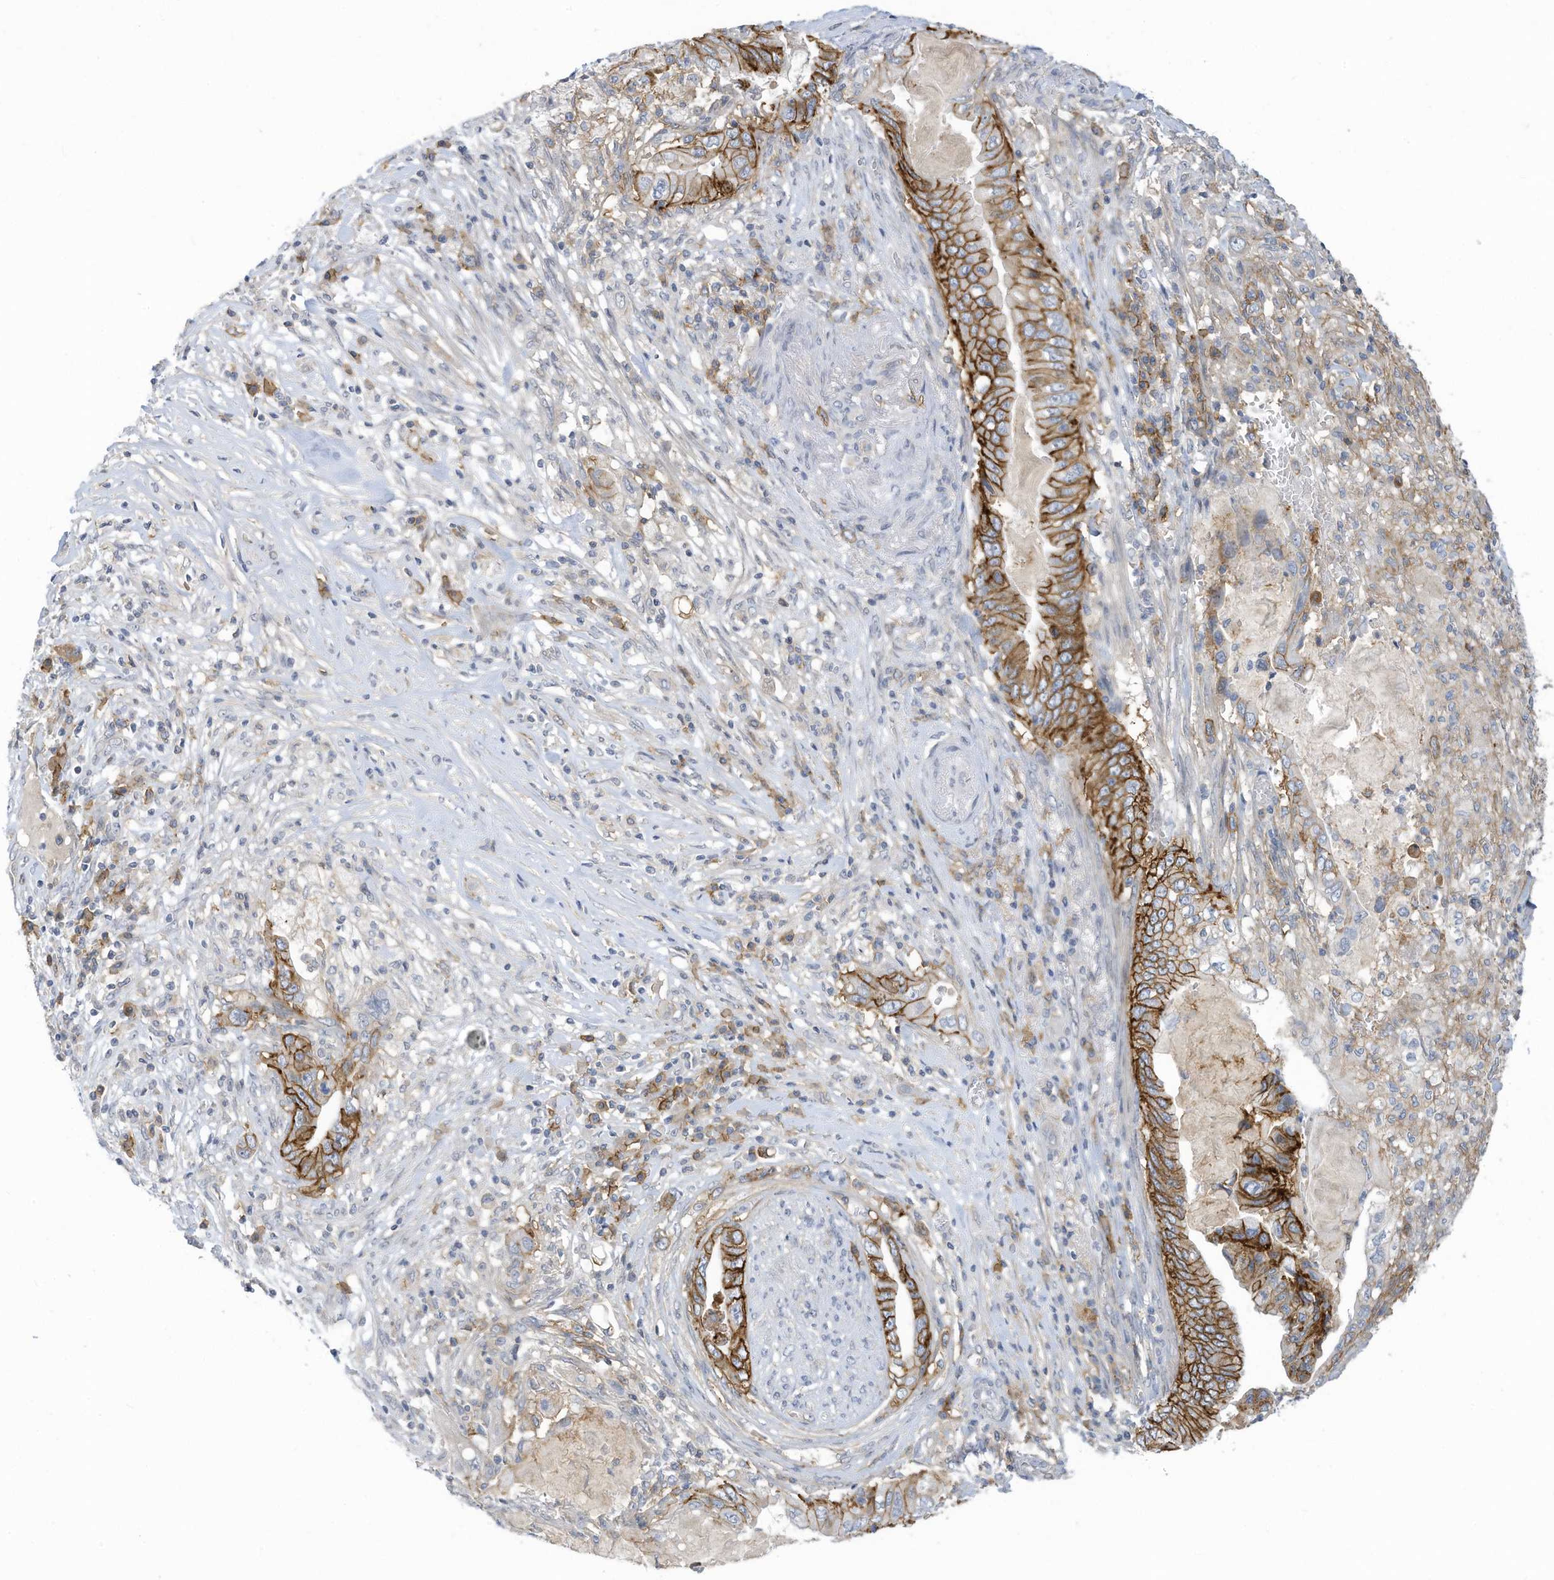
{"staining": {"intensity": "strong", "quantity": ">75%", "location": "cytoplasmic/membranous"}, "tissue": "pancreatic cancer", "cell_type": "Tumor cells", "image_type": "cancer", "snomed": [{"axis": "morphology", "description": "Adenocarcinoma, NOS"}, {"axis": "topography", "description": "Pancreas"}], "caption": "Strong cytoplasmic/membranous staining for a protein is appreciated in approximately >75% of tumor cells of pancreatic cancer using immunohistochemistry (IHC).", "gene": "SLC1A5", "patient": {"sex": "female", "age": 73}}